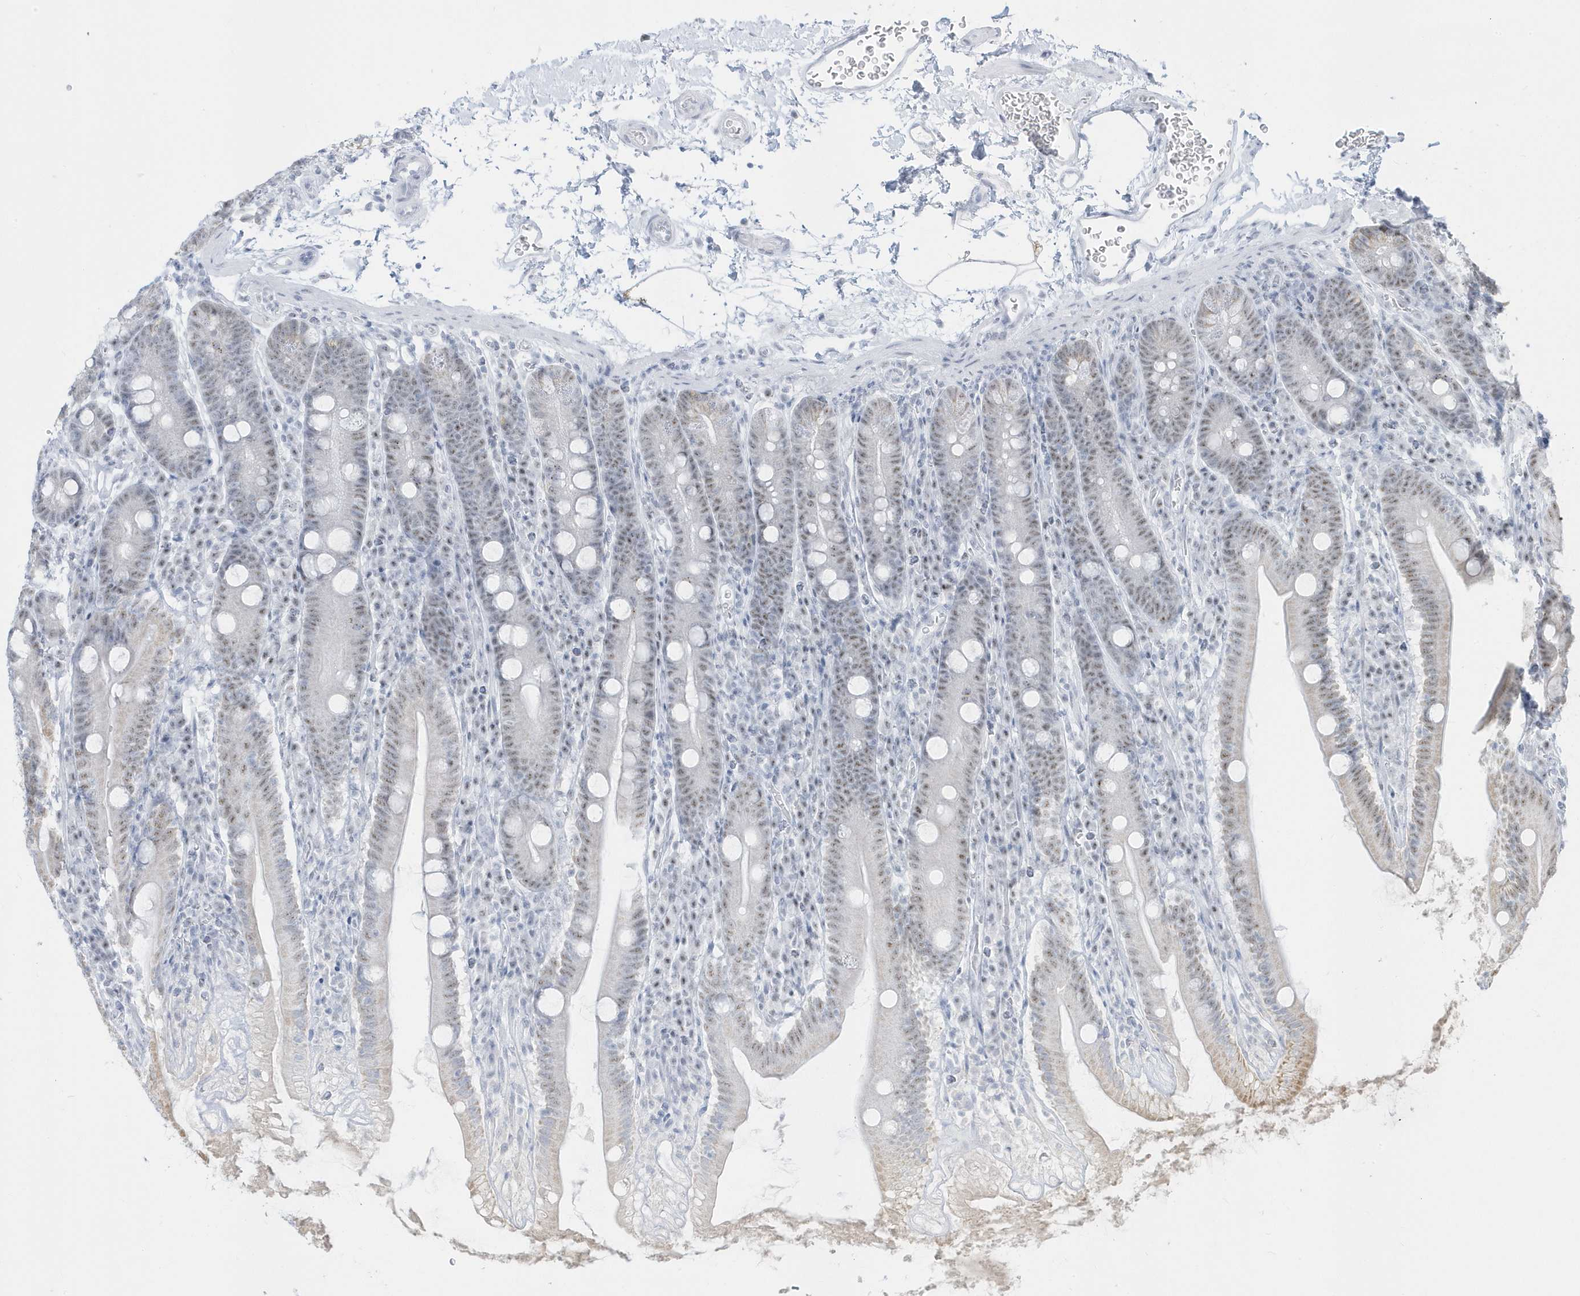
{"staining": {"intensity": "weak", "quantity": ">75%", "location": "cytoplasmic/membranous,nuclear"}, "tissue": "duodenum", "cell_type": "Glandular cells", "image_type": "normal", "snomed": [{"axis": "morphology", "description": "Normal tissue, NOS"}, {"axis": "topography", "description": "Duodenum"}], "caption": "Immunohistochemical staining of benign duodenum reveals weak cytoplasmic/membranous,nuclear protein positivity in approximately >75% of glandular cells.", "gene": "PLEKHN1", "patient": {"sex": "male", "age": 35}}